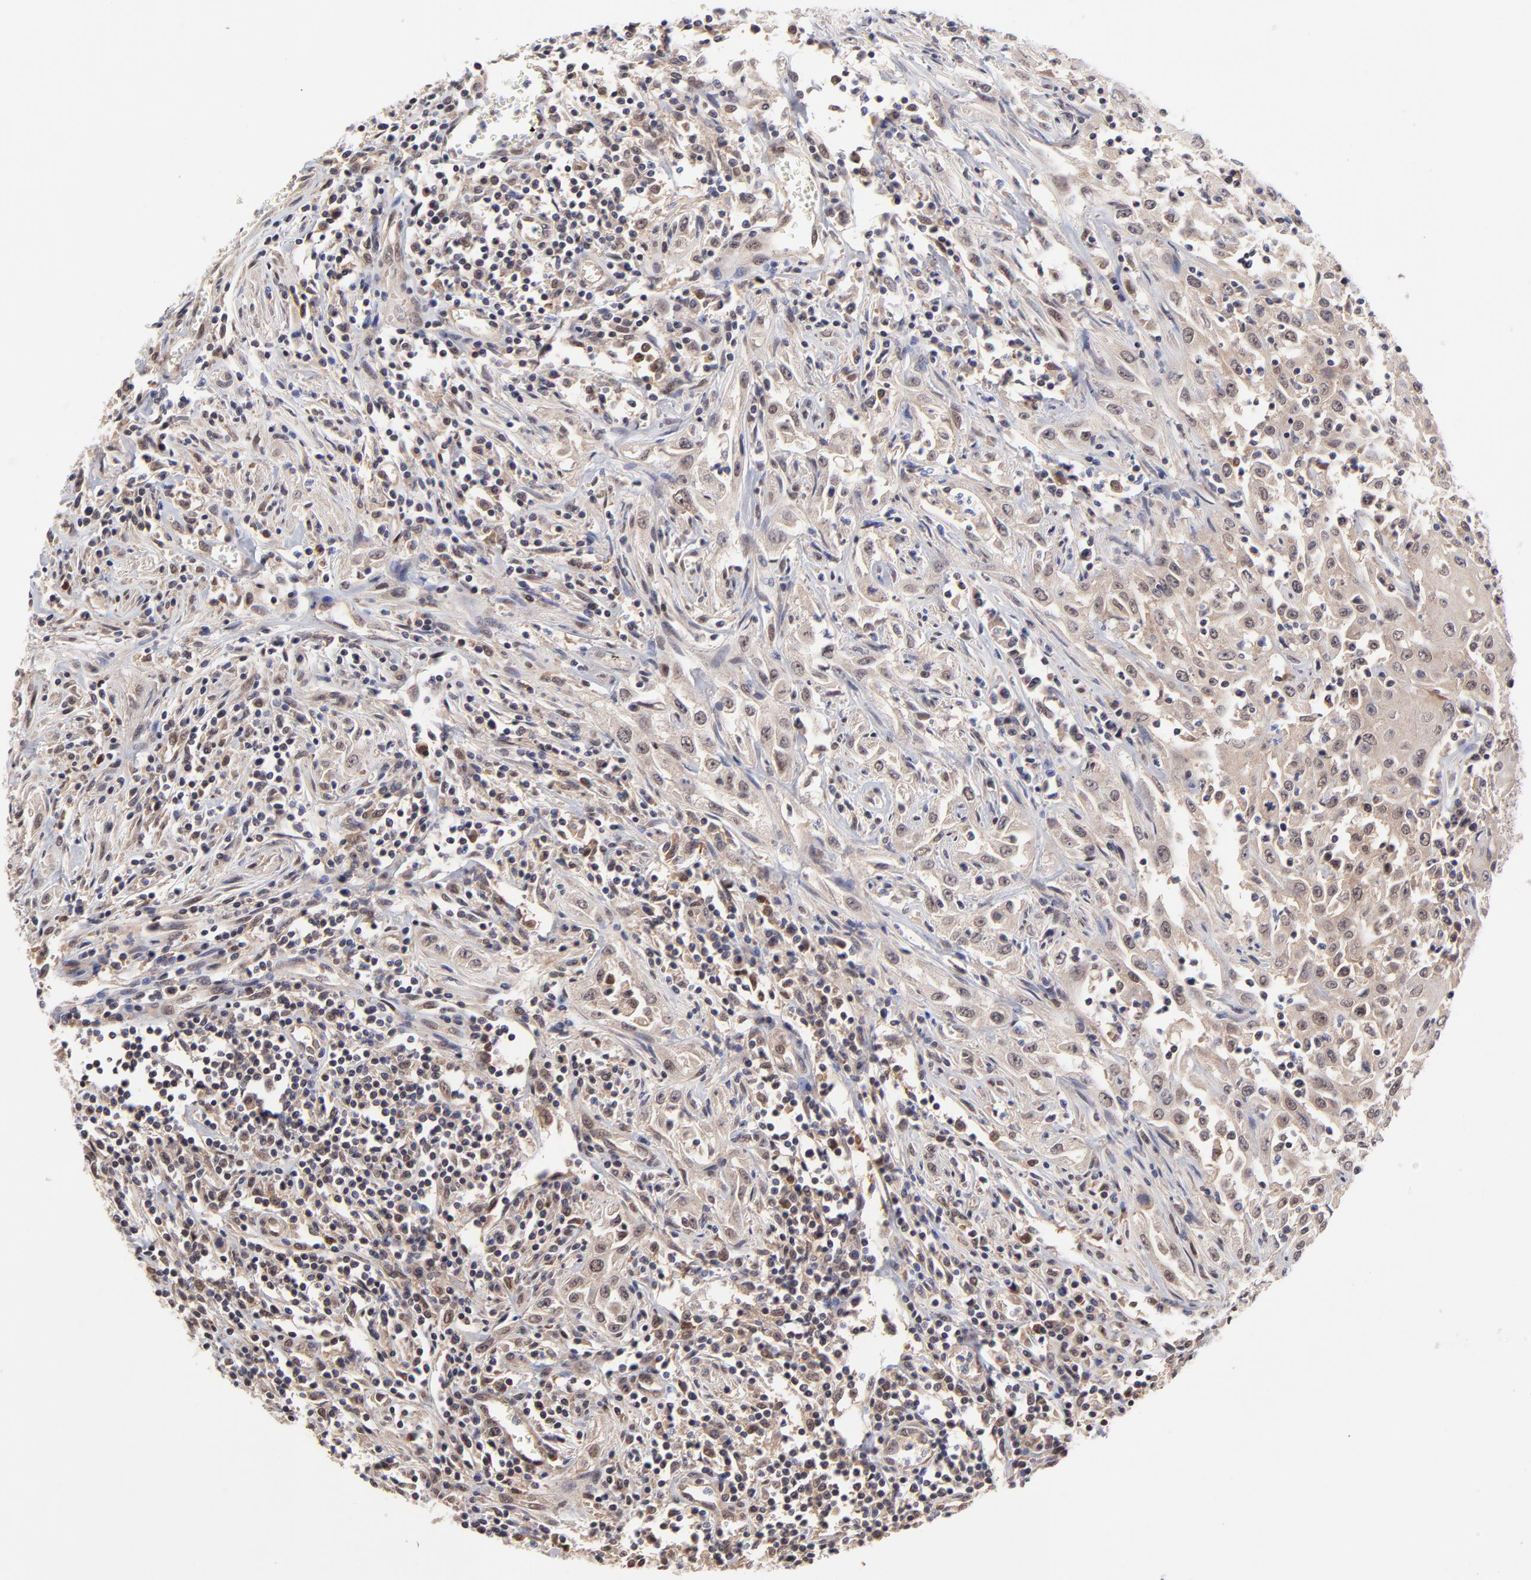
{"staining": {"intensity": "weak", "quantity": ">75%", "location": "cytoplasmic/membranous"}, "tissue": "head and neck cancer", "cell_type": "Tumor cells", "image_type": "cancer", "snomed": [{"axis": "morphology", "description": "Squamous cell carcinoma, NOS"}, {"axis": "topography", "description": "Oral tissue"}, {"axis": "topography", "description": "Head-Neck"}], "caption": "Tumor cells exhibit weak cytoplasmic/membranous positivity in approximately >75% of cells in head and neck squamous cell carcinoma.", "gene": "UBE2E3", "patient": {"sex": "female", "age": 76}}